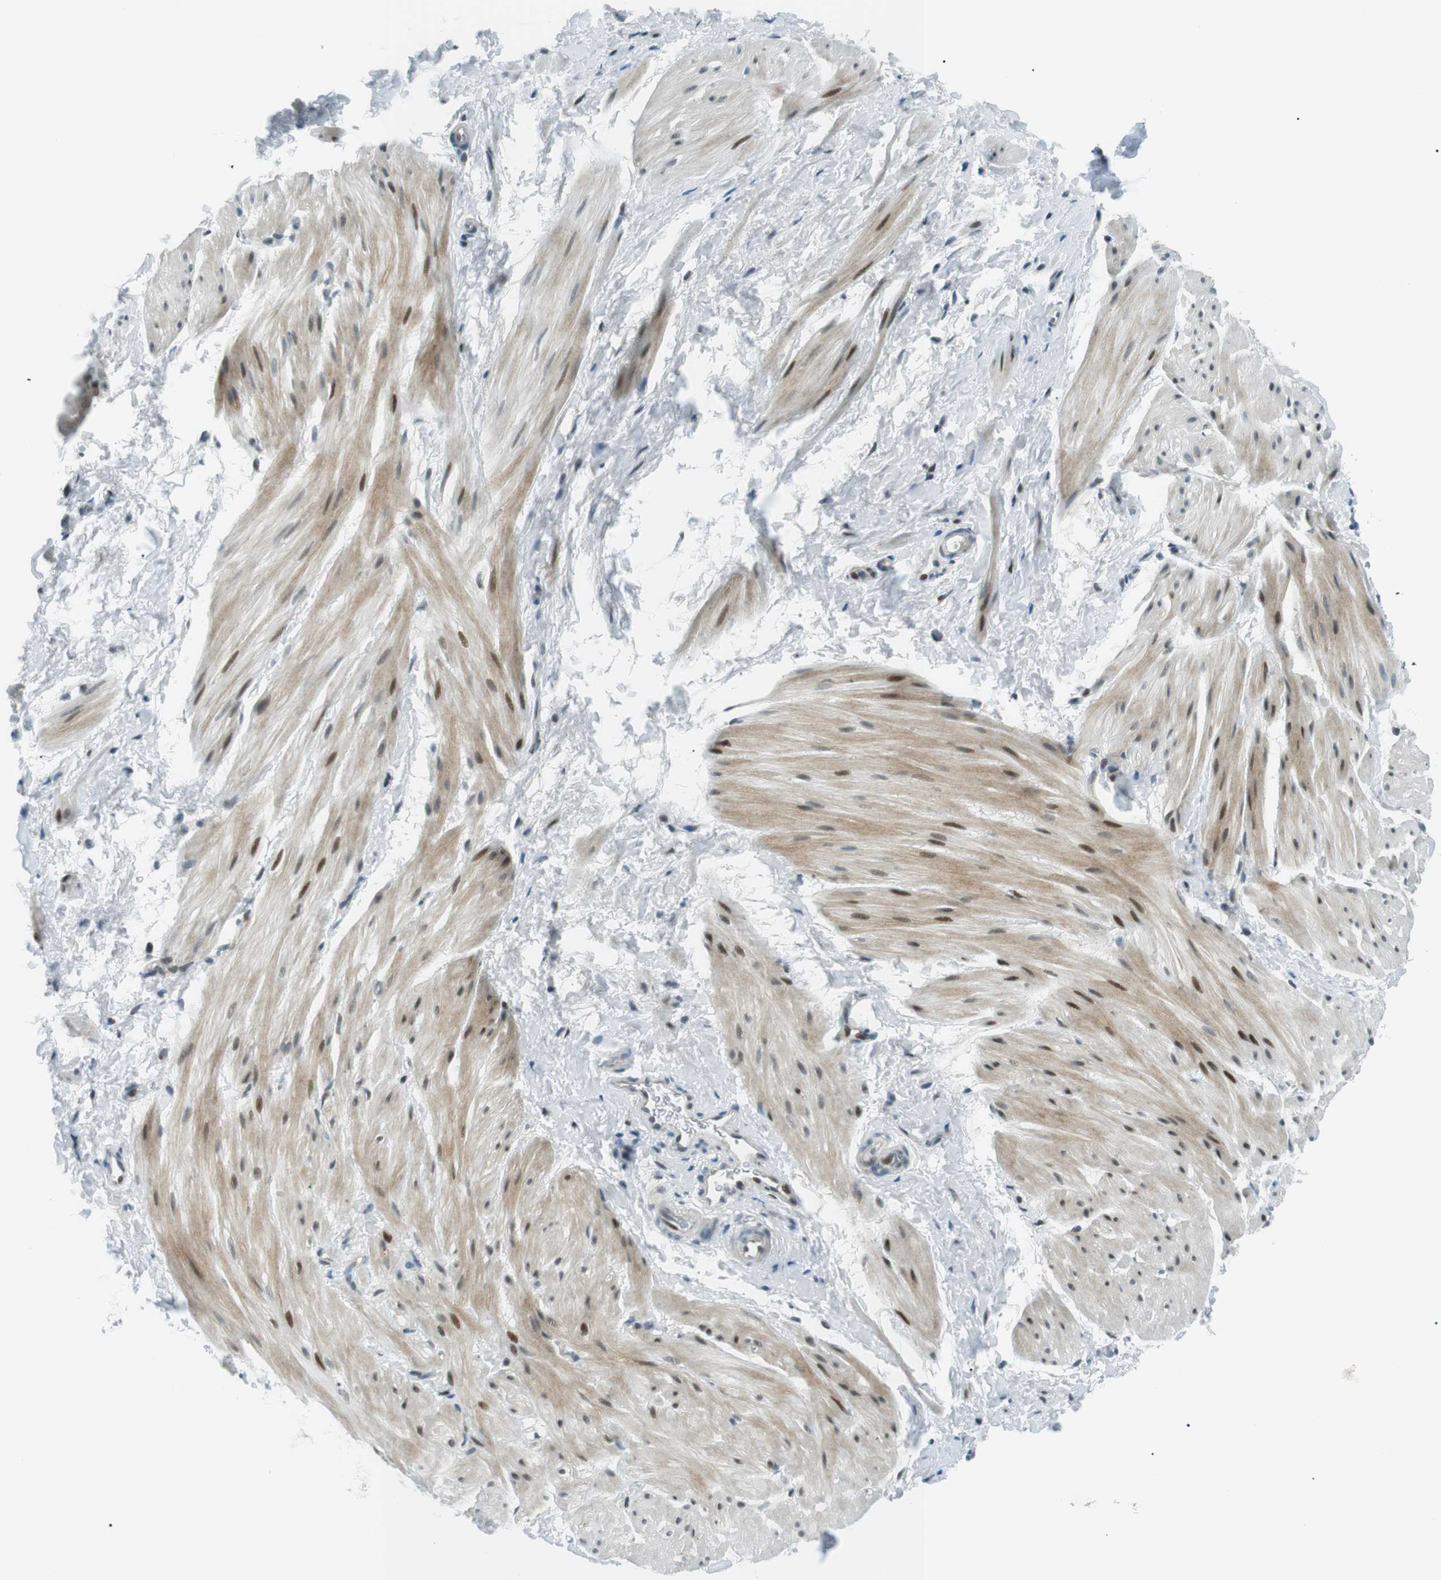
{"staining": {"intensity": "moderate", "quantity": "25%-75%", "location": "cytoplasmic/membranous,nuclear"}, "tissue": "smooth muscle", "cell_type": "Smooth muscle cells", "image_type": "normal", "snomed": [{"axis": "morphology", "description": "Normal tissue, NOS"}, {"axis": "topography", "description": "Smooth muscle"}], "caption": "Immunohistochemical staining of unremarkable human smooth muscle displays 25%-75% levels of moderate cytoplasmic/membranous,nuclear protein expression in approximately 25%-75% of smooth muscle cells.", "gene": "PJA1", "patient": {"sex": "male", "age": 16}}